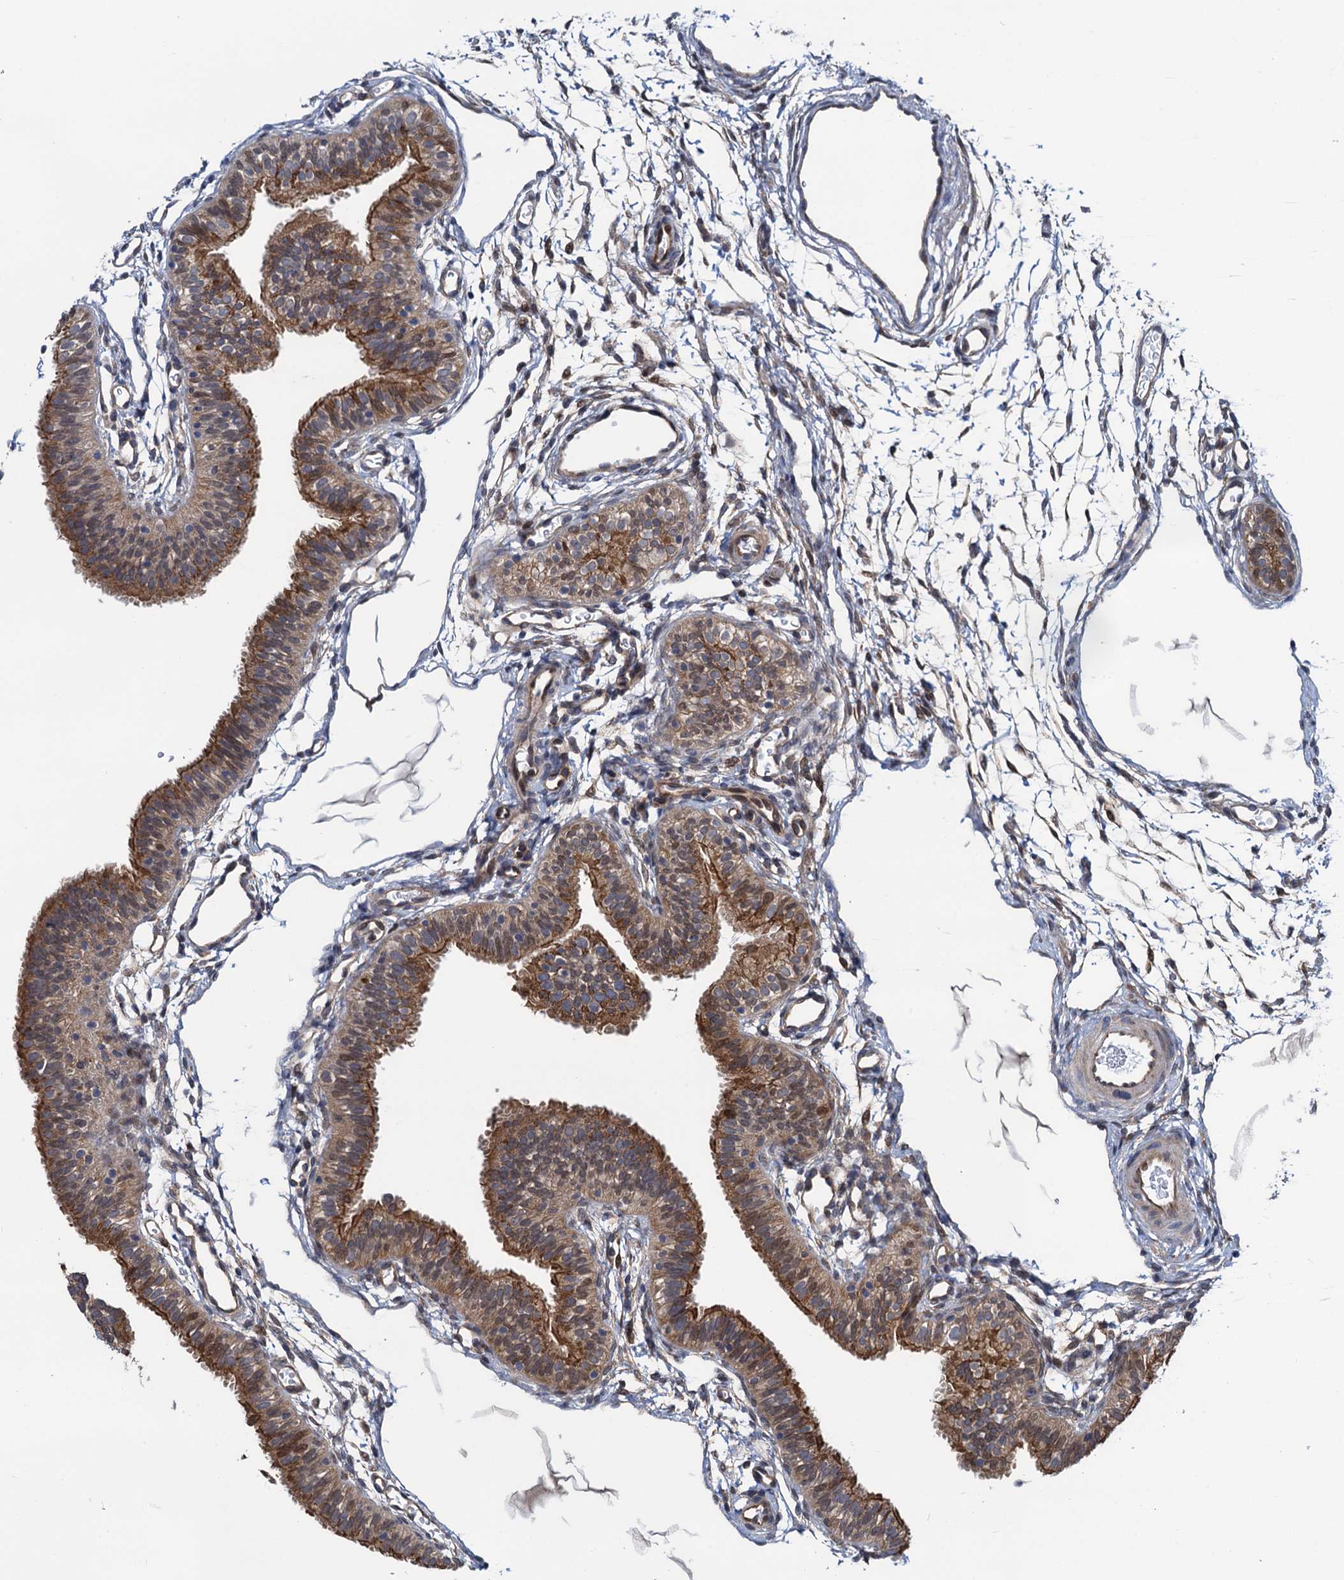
{"staining": {"intensity": "moderate", "quantity": "25%-75%", "location": "cytoplasmic/membranous,nuclear"}, "tissue": "fallopian tube", "cell_type": "Glandular cells", "image_type": "normal", "snomed": [{"axis": "morphology", "description": "Normal tissue, NOS"}, {"axis": "topography", "description": "Fallopian tube"}], "caption": "A histopathology image of fallopian tube stained for a protein exhibits moderate cytoplasmic/membranous,nuclear brown staining in glandular cells. Nuclei are stained in blue.", "gene": "RNF125", "patient": {"sex": "female", "age": 35}}